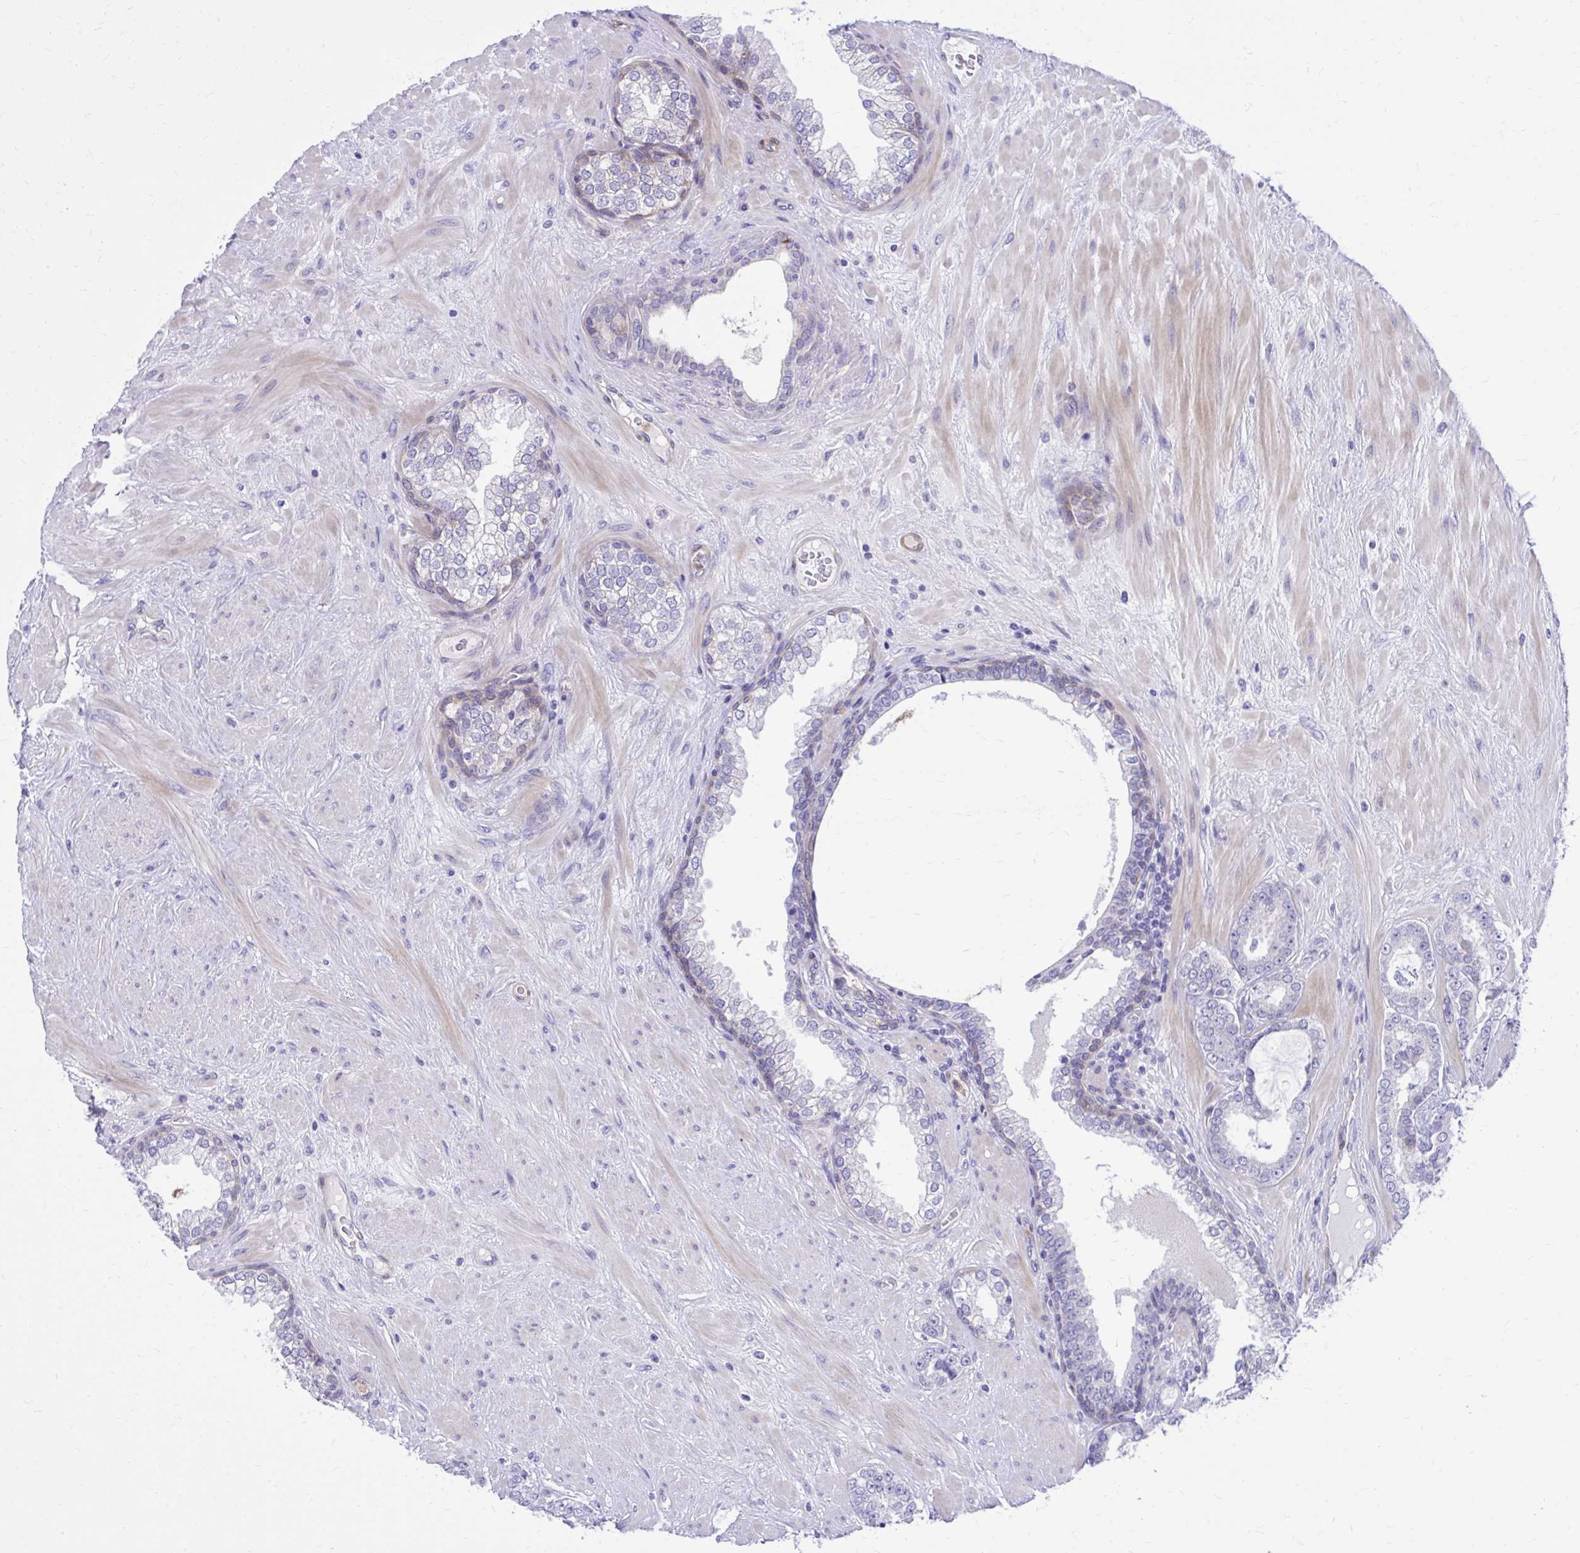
{"staining": {"intensity": "negative", "quantity": "none", "location": "none"}, "tissue": "prostate cancer", "cell_type": "Tumor cells", "image_type": "cancer", "snomed": [{"axis": "morphology", "description": "Adenocarcinoma, High grade"}, {"axis": "topography", "description": "Prostate"}], "caption": "A photomicrograph of prostate cancer (high-grade adenocarcinoma) stained for a protein exhibits no brown staining in tumor cells.", "gene": "ADAMTSL1", "patient": {"sex": "male", "age": 62}}